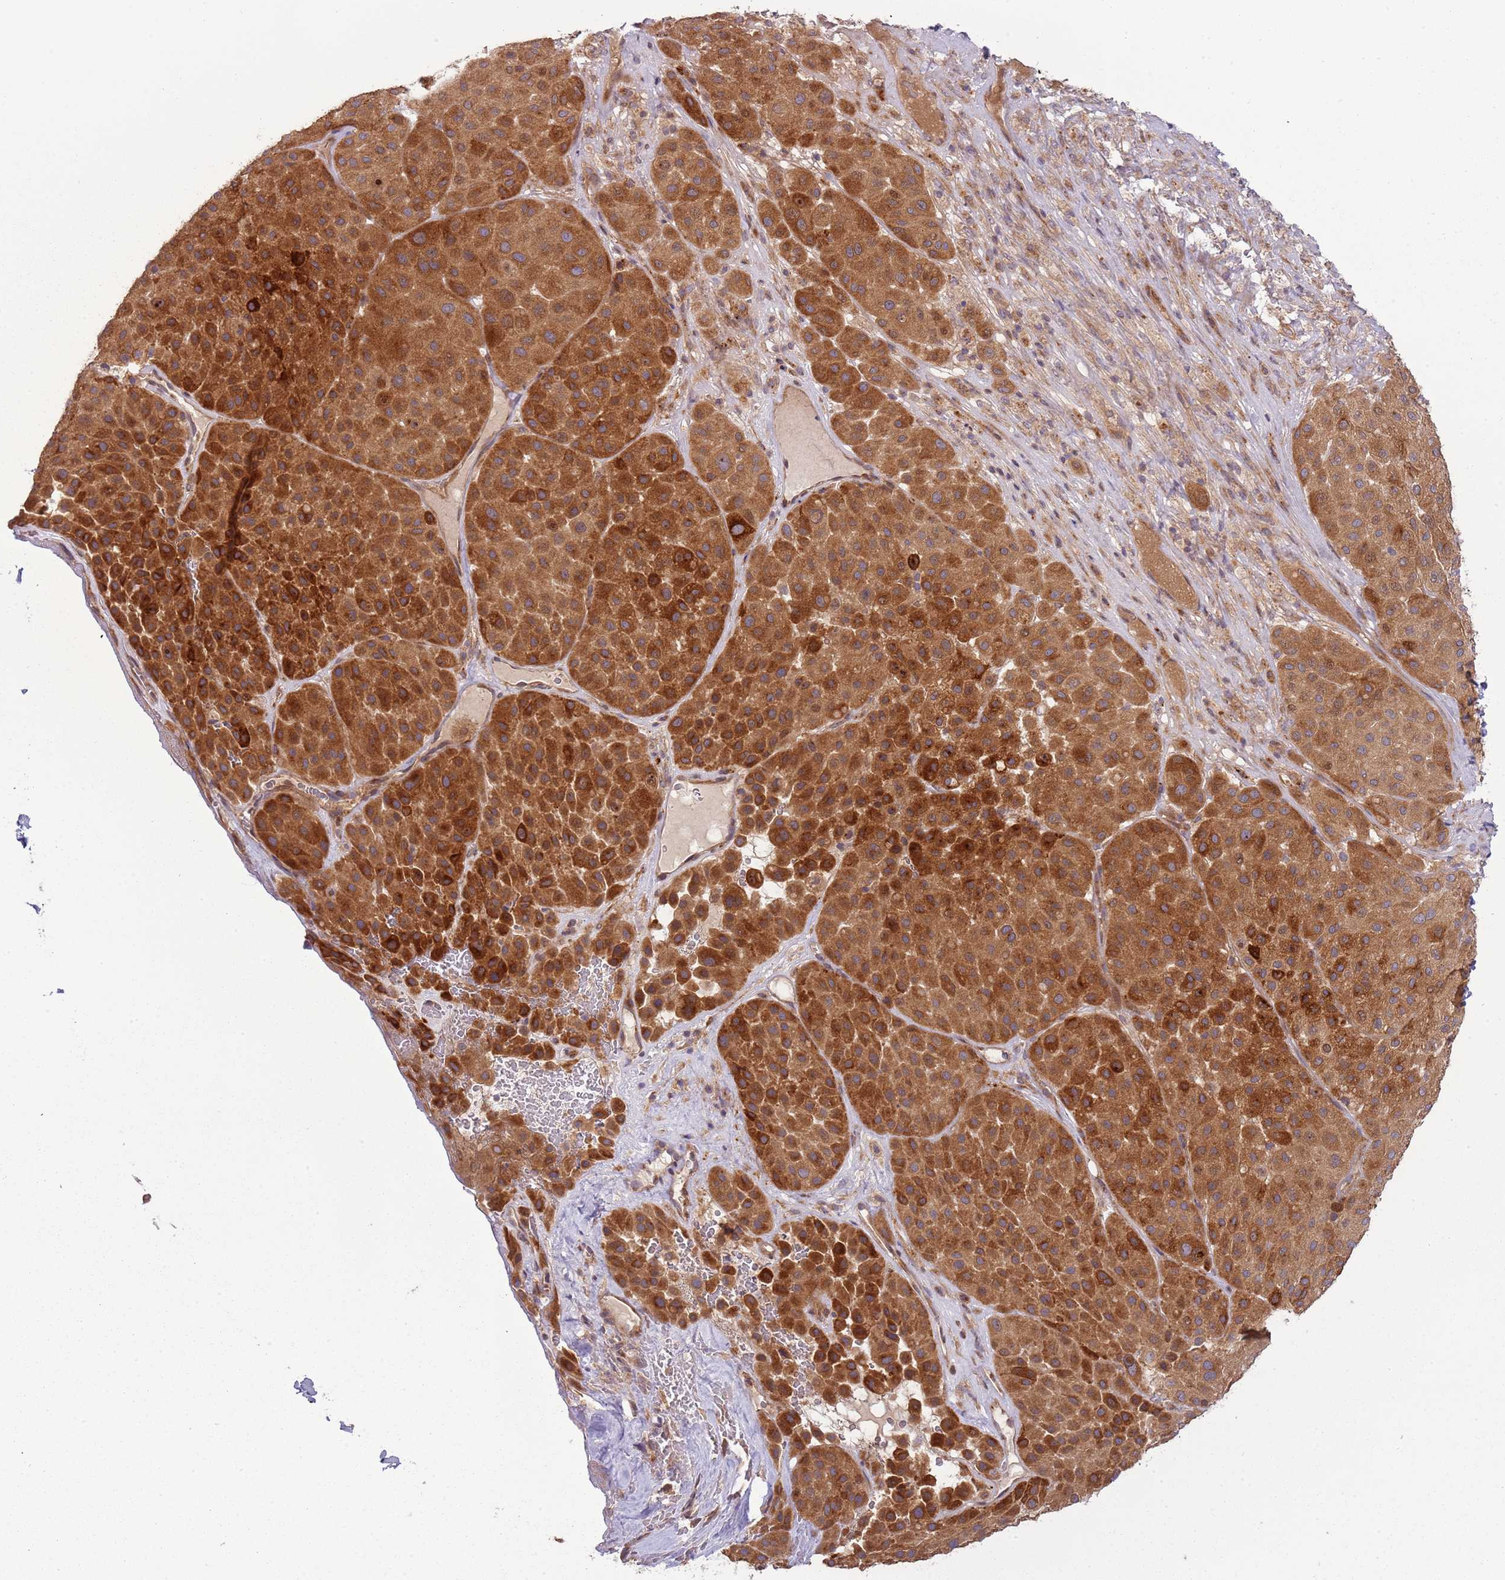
{"staining": {"intensity": "strong", "quantity": ">75%", "location": "cytoplasmic/membranous"}, "tissue": "melanoma", "cell_type": "Tumor cells", "image_type": "cancer", "snomed": [{"axis": "morphology", "description": "Malignant melanoma, Metastatic site"}, {"axis": "topography", "description": "Smooth muscle"}], "caption": "A histopathology image of human melanoma stained for a protein reveals strong cytoplasmic/membranous brown staining in tumor cells.", "gene": "RNF128", "patient": {"sex": "male", "age": 41}}